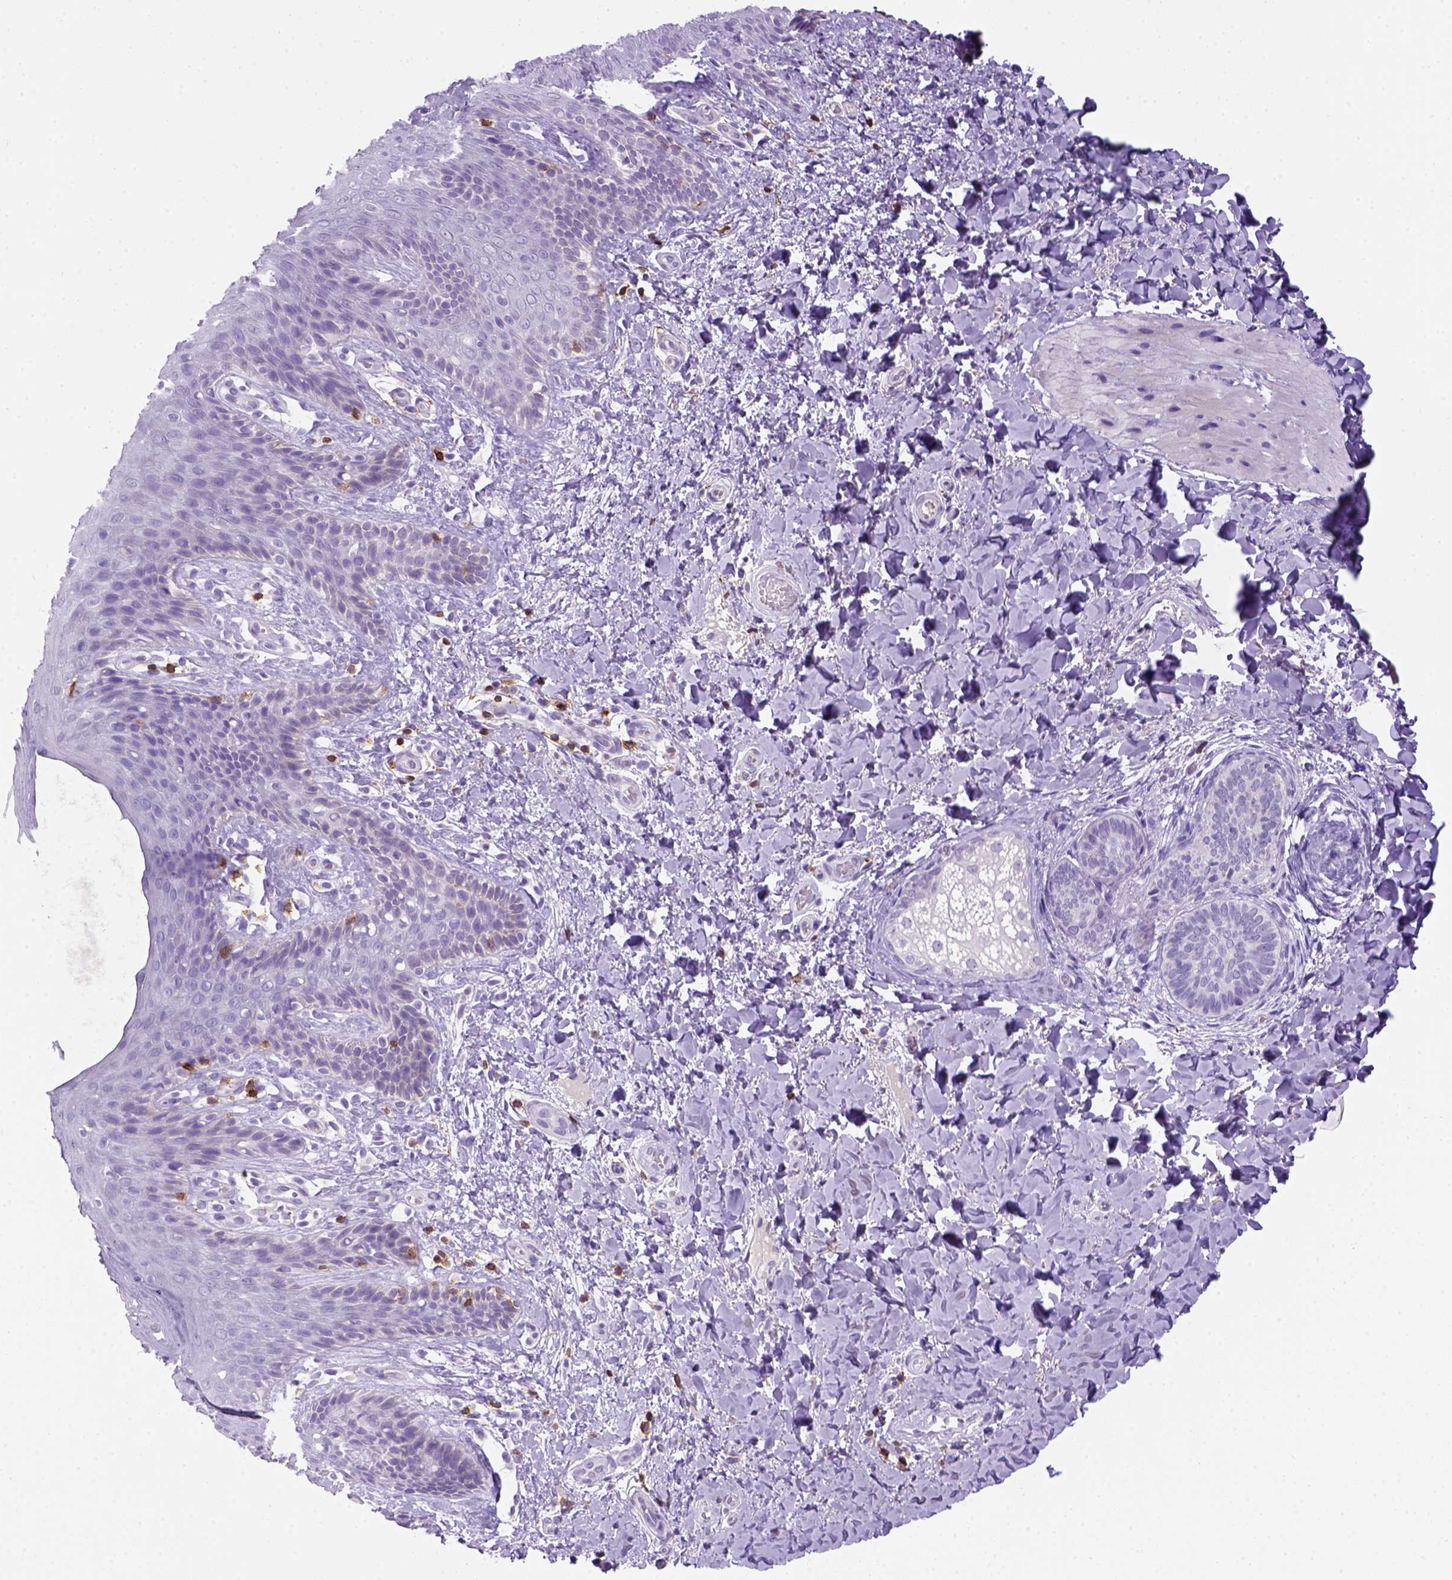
{"staining": {"intensity": "negative", "quantity": "none", "location": "none"}, "tissue": "skin", "cell_type": "Epidermal cells", "image_type": "normal", "snomed": [{"axis": "morphology", "description": "Normal tissue, NOS"}, {"axis": "topography", "description": "Anal"}], "caption": "An immunohistochemistry micrograph of unremarkable skin is shown. There is no staining in epidermal cells of skin. (Brightfield microscopy of DAB (3,3'-diaminobenzidine) immunohistochemistry at high magnification).", "gene": "CD3E", "patient": {"sex": "male", "age": 36}}